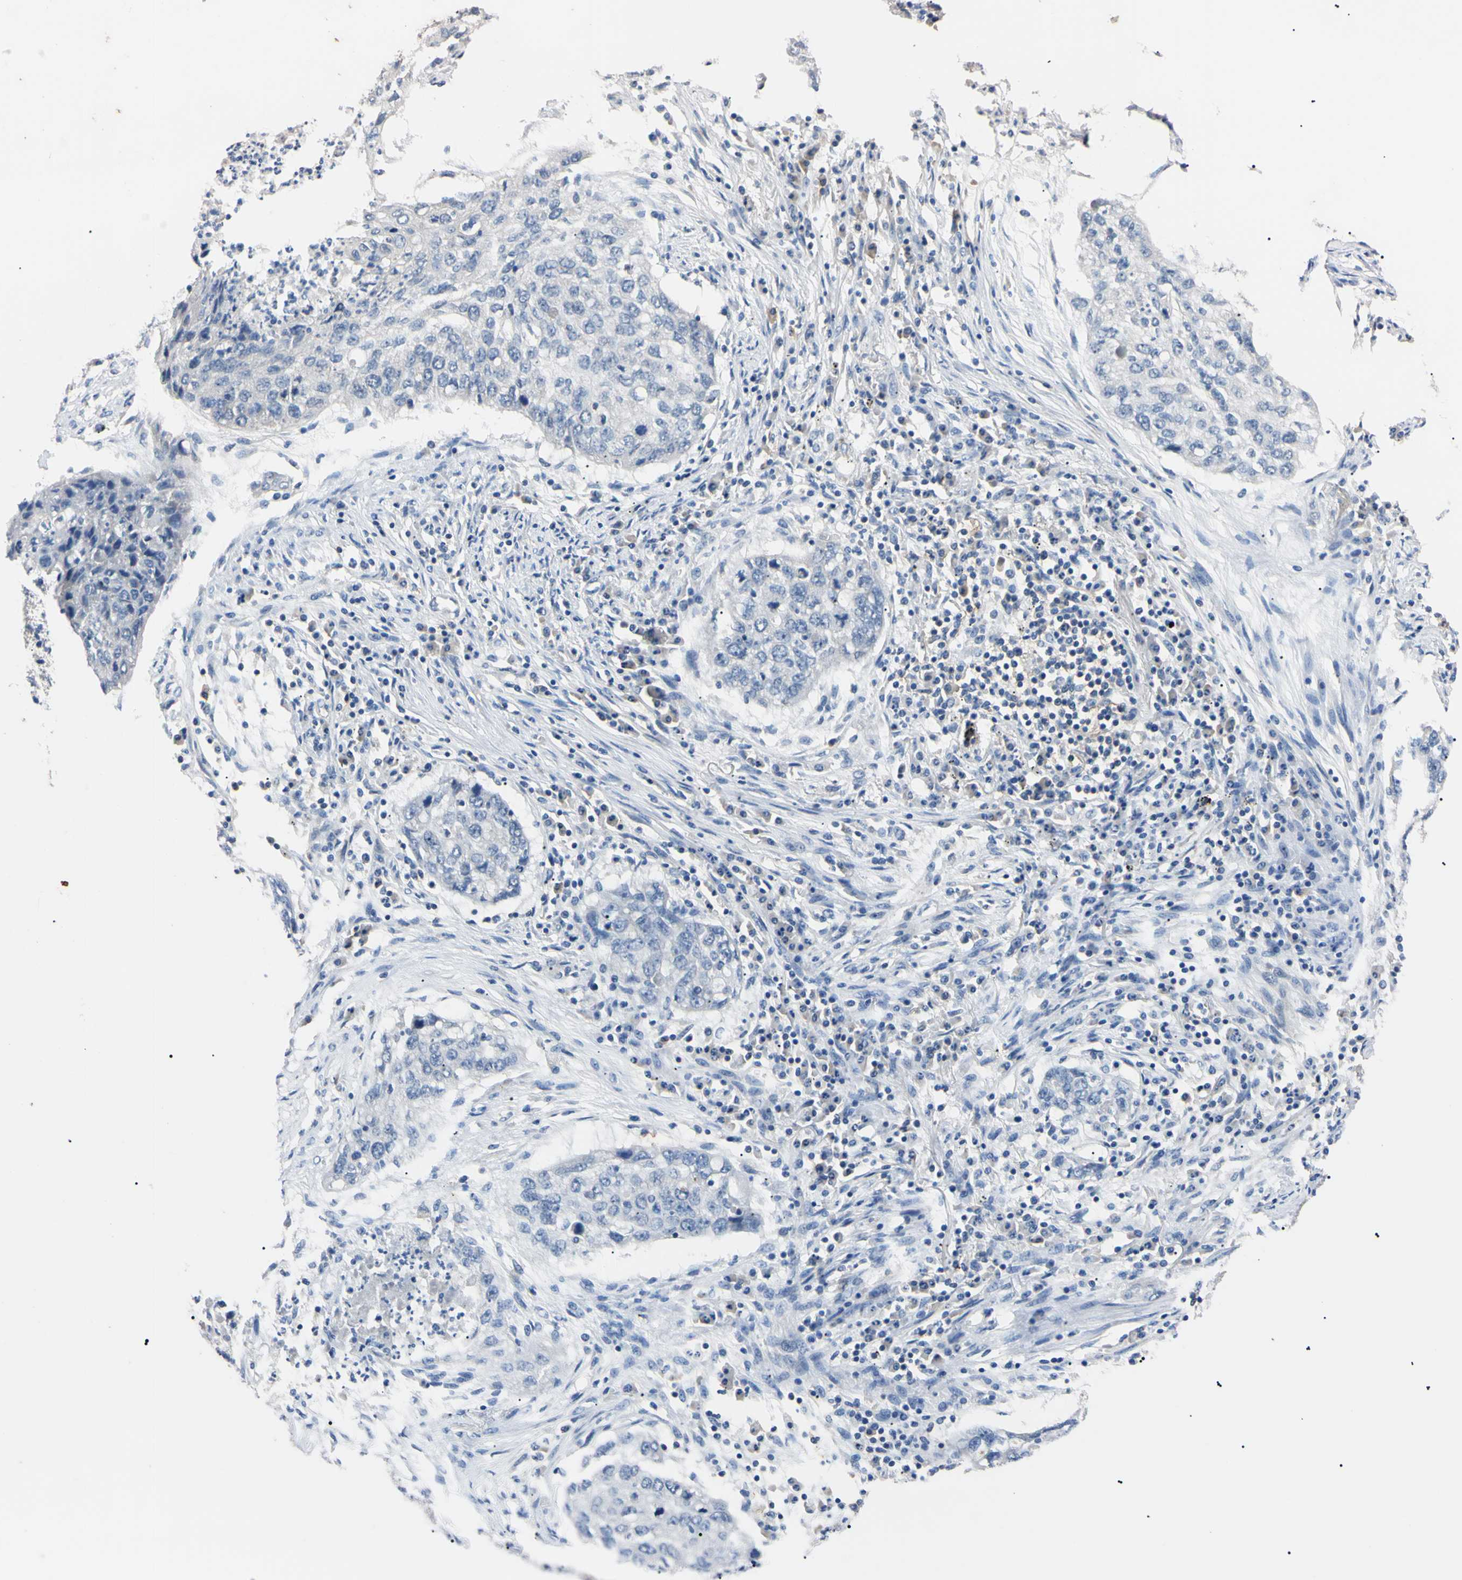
{"staining": {"intensity": "negative", "quantity": "none", "location": "none"}, "tissue": "lung cancer", "cell_type": "Tumor cells", "image_type": "cancer", "snomed": [{"axis": "morphology", "description": "Squamous cell carcinoma, NOS"}, {"axis": "topography", "description": "Lung"}], "caption": "A photomicrograph of lung cancer (squamous cell carcinoma) stained for a protein exhibits no brown staining in tumor cells. (DAB IHC, high magnification).", "gene": "PNKD", "patient": {"sex": "female", "age": 63}}